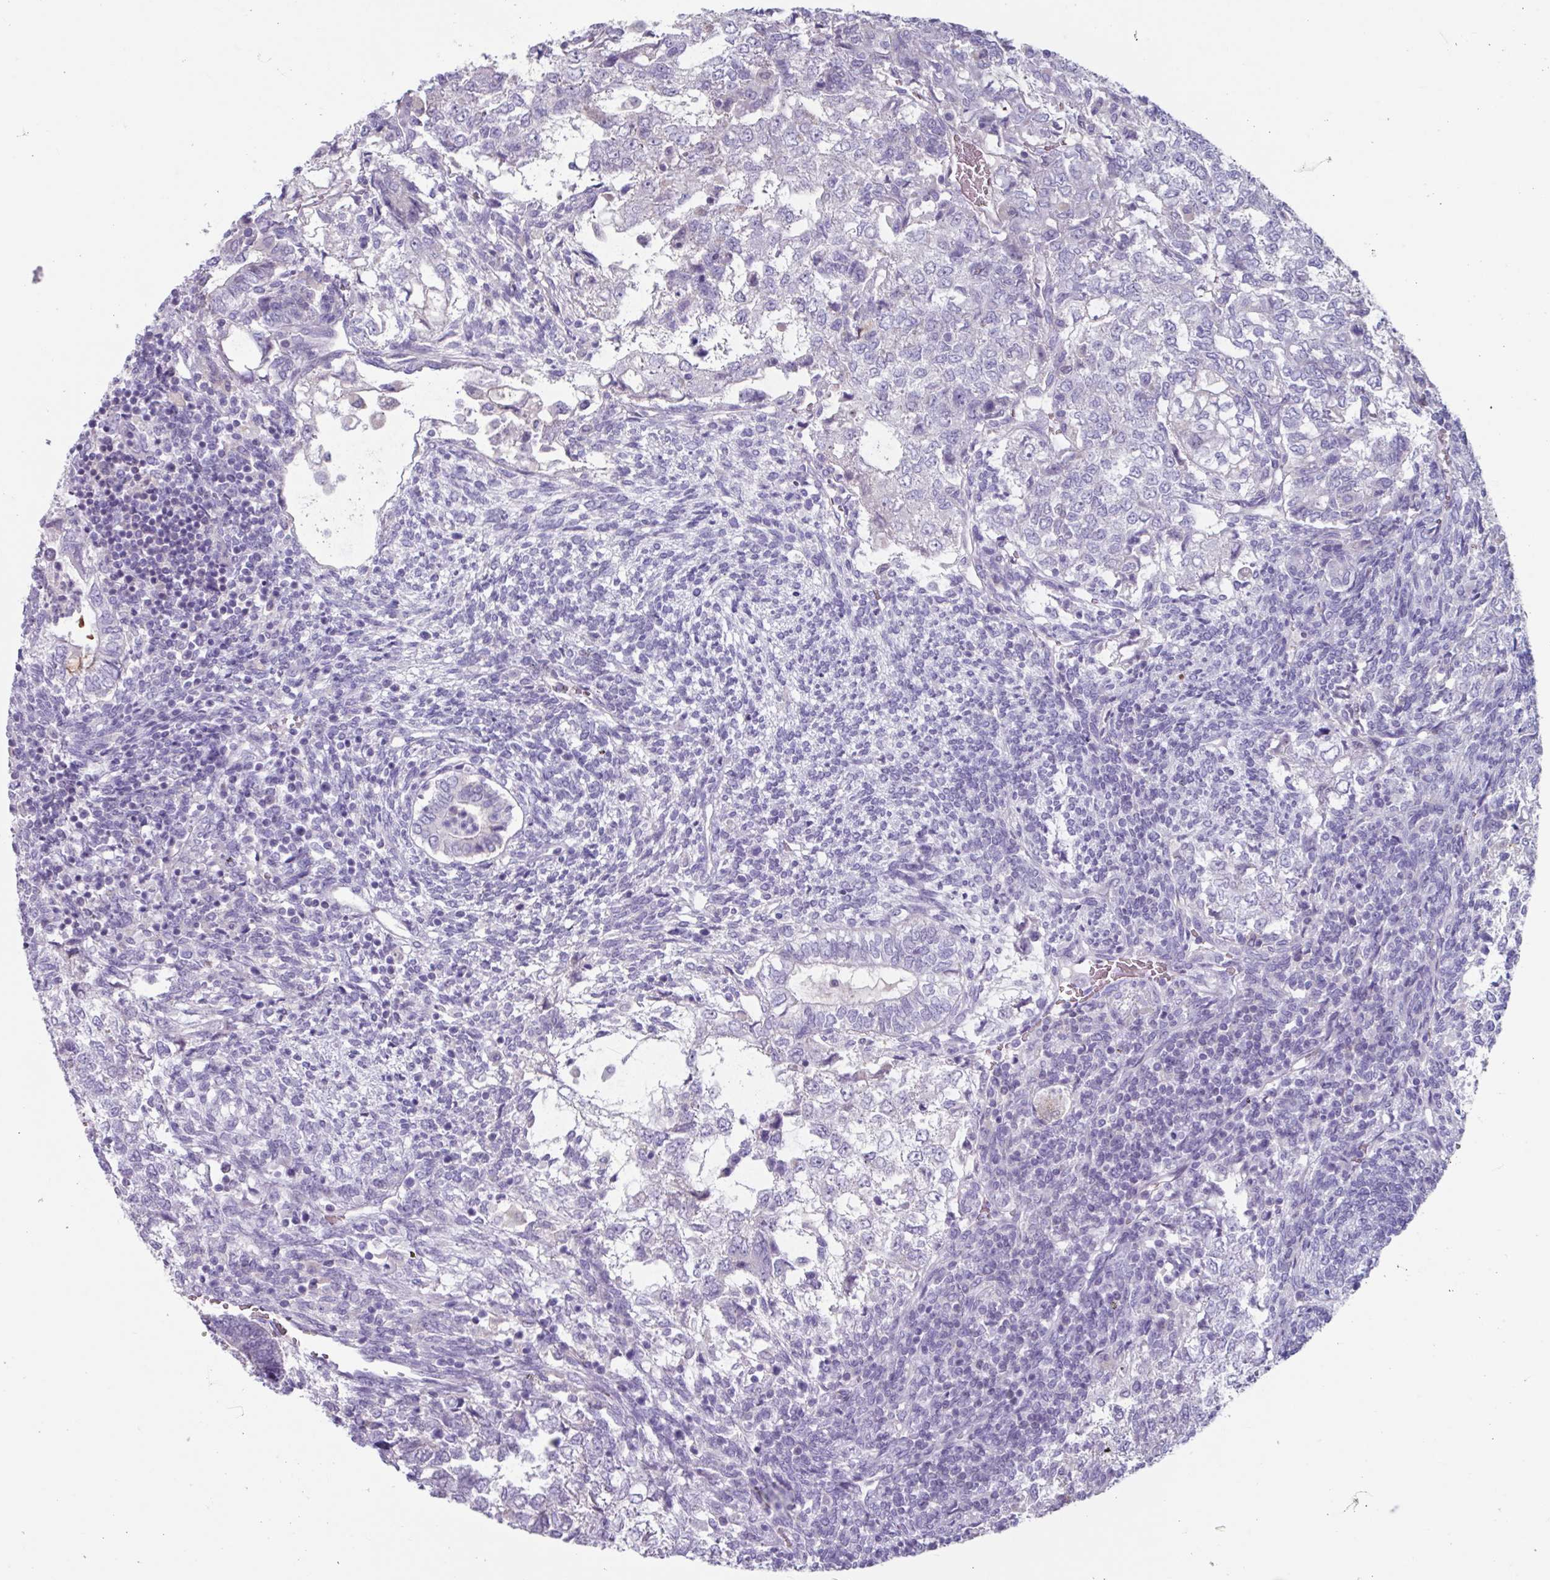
{"staining": {"intensity": "negative", "quantity": "none", "location": "none"}, "tissue": "testis cancer", "cell_type": "Tumor cells", "image_type": "cancer", "snomed": [{"axis": "morphology", "description": "Carcinoma, Embryonal, NOS"}, {"axis": "topography", "description": "Testis"}], "caption": "DAB immunohistochemical staining of human testis embryonal carcinoma displays no significant positivity in tumor cells.", "gene": "OR2T10", "patient": {"sex": "male", "age": 23}}